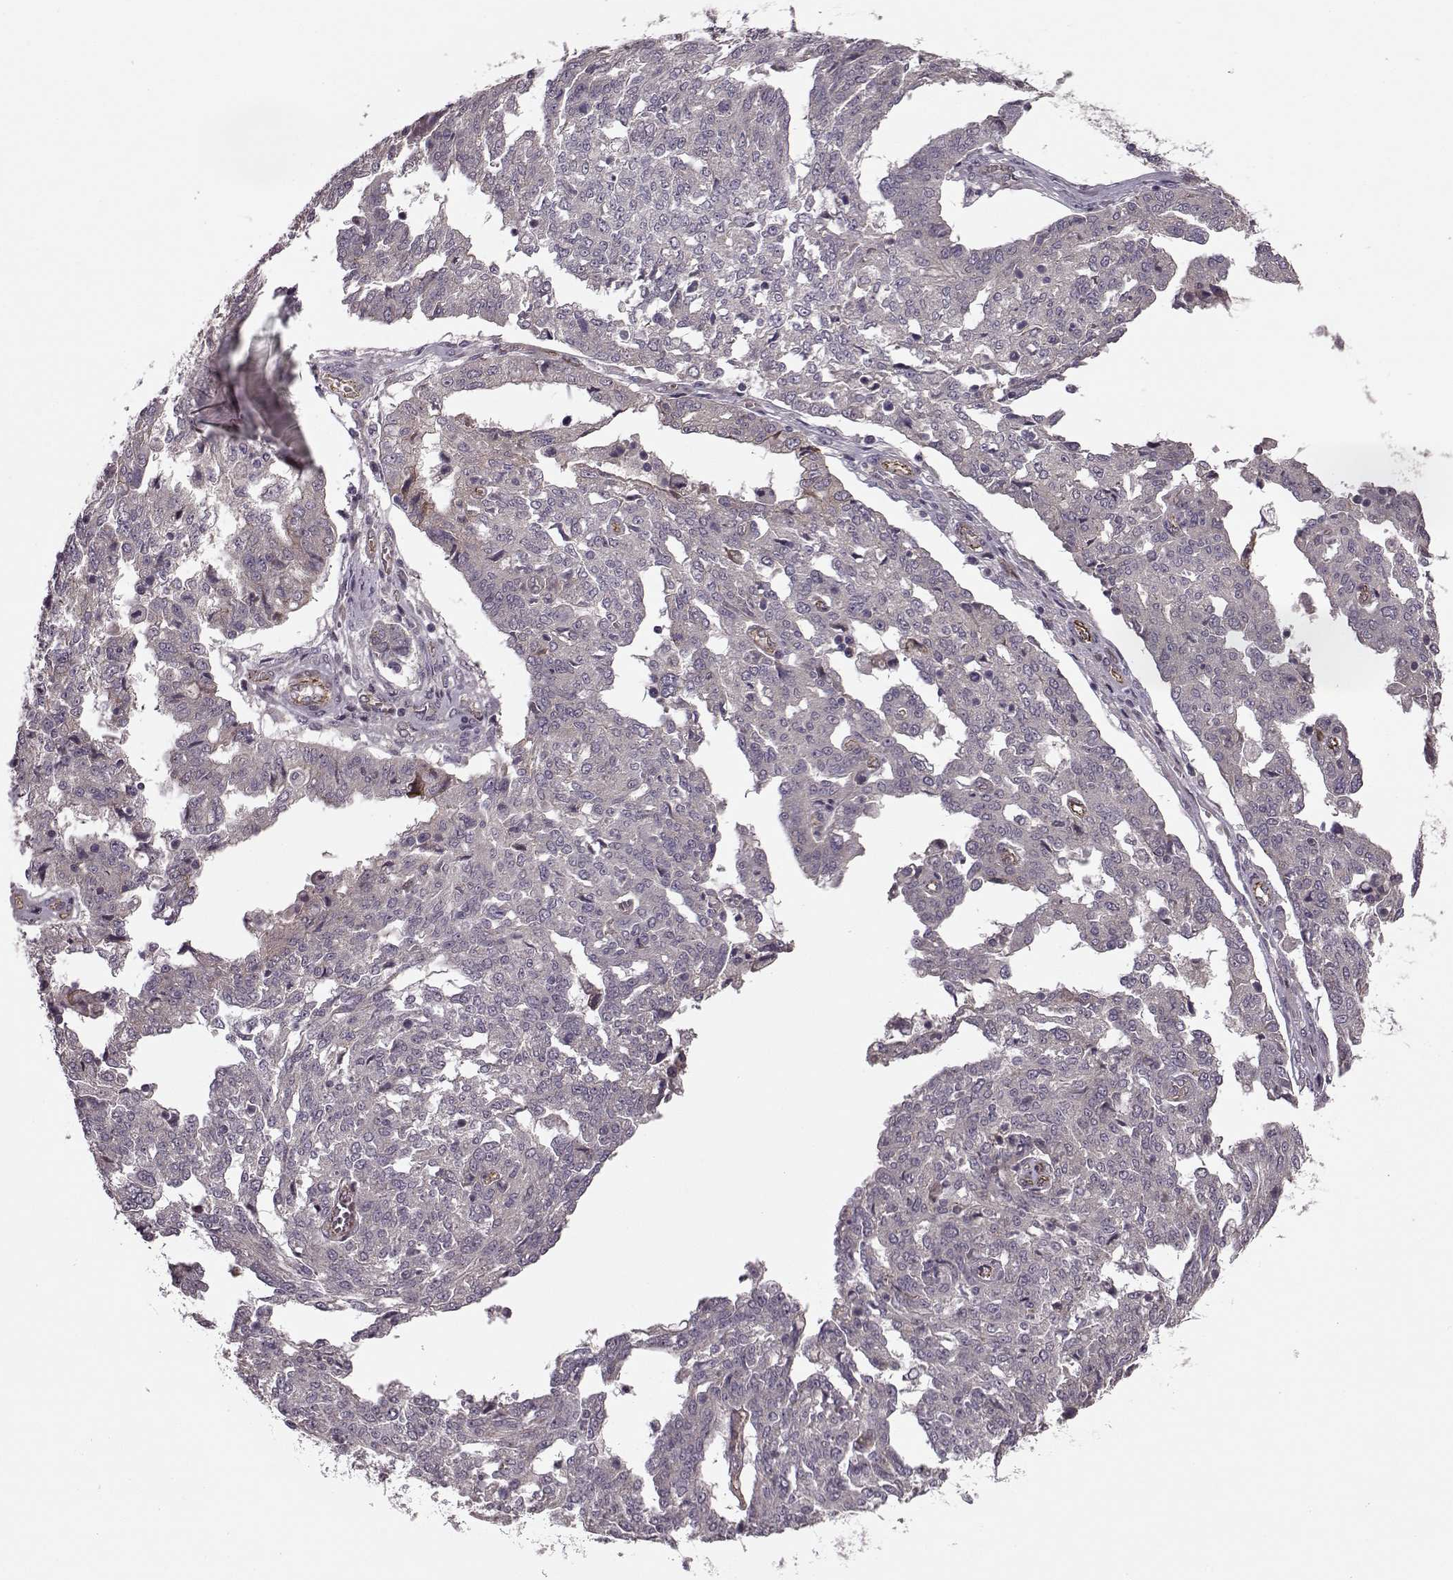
{"staining": {"intensity": "negative", "quantity": "none", "location": "none"}, "tissue": "ovarian cancer", "cell_type": "Tumor cells", "image_type": "cancer", "snomed": [{"axis": "morphology", "description": "Cystadenocarcinoma, serous, NOS"}, {"axis": "topography", "description": "Ovary"}], "caption": "A micrograph of human ovarian cancer (serous cystadenocarcinoma) is negative for staining in tumor cells. The staining is performed using DAB brown chromogen with nuclei counter-stained in using hematoxylin.", "gene": "SYNPO", "patient": {"sex": "female", "age": 67}}